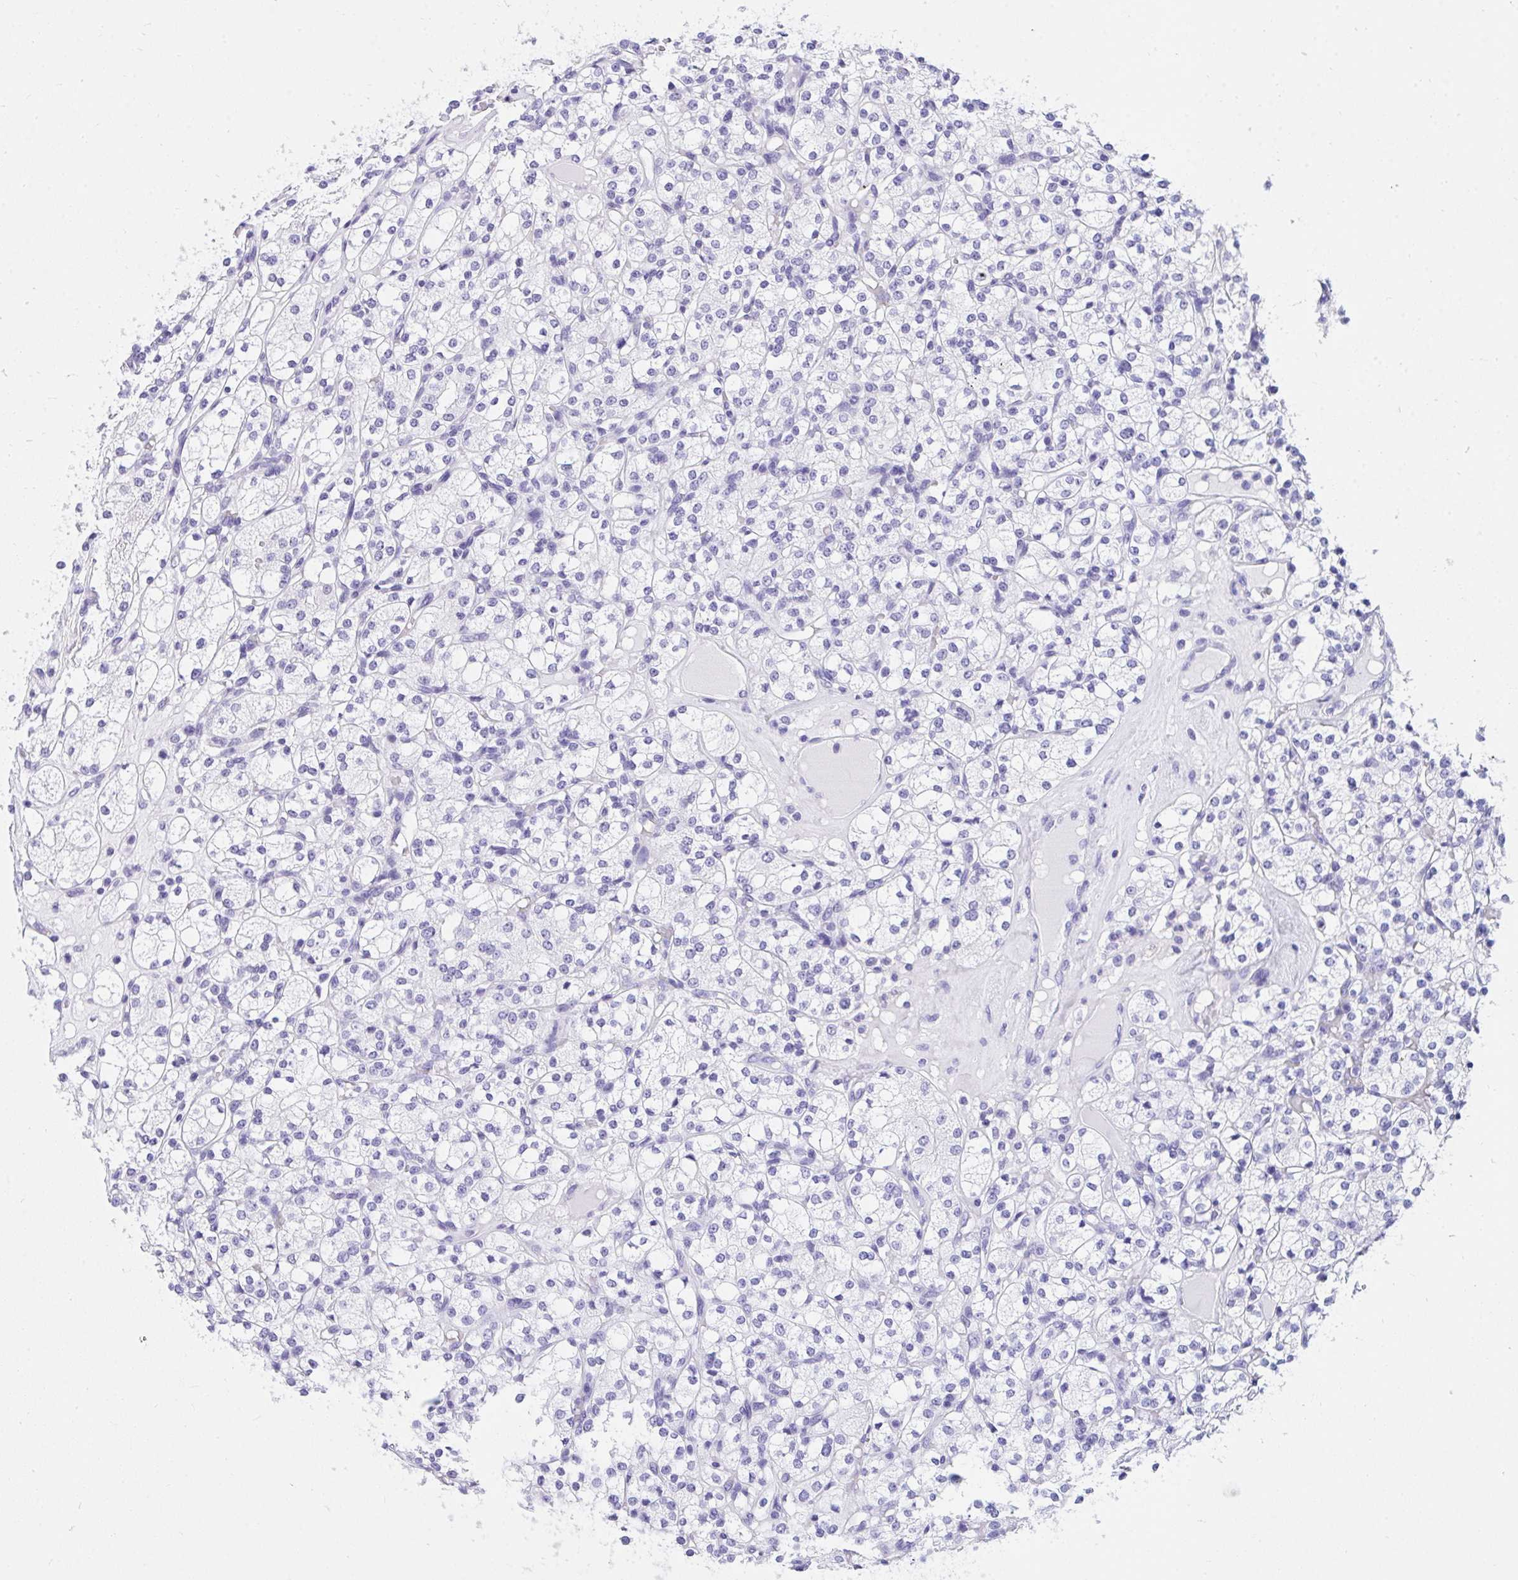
{"staining": {"intensity": "negative", "quantity": "none", "location": "none"}, "tissue": "renal cancer", "cell_type": "Tumor cells", "image_type": "cancer", "snomed": [{"axis": "morphology", "description": "Adenocarcinoma, NOS"}, {"axis": "topography", "description": "Kidney"}], "caption": "Immunohistochemistry micrograph of neoplastic tissue: adenocarcinoma (renal) stained with DAB exhibits no significant protein positivity in tumor cells.", "gene": "TLN2", "patient": {"sex": "male", "age": 77}}